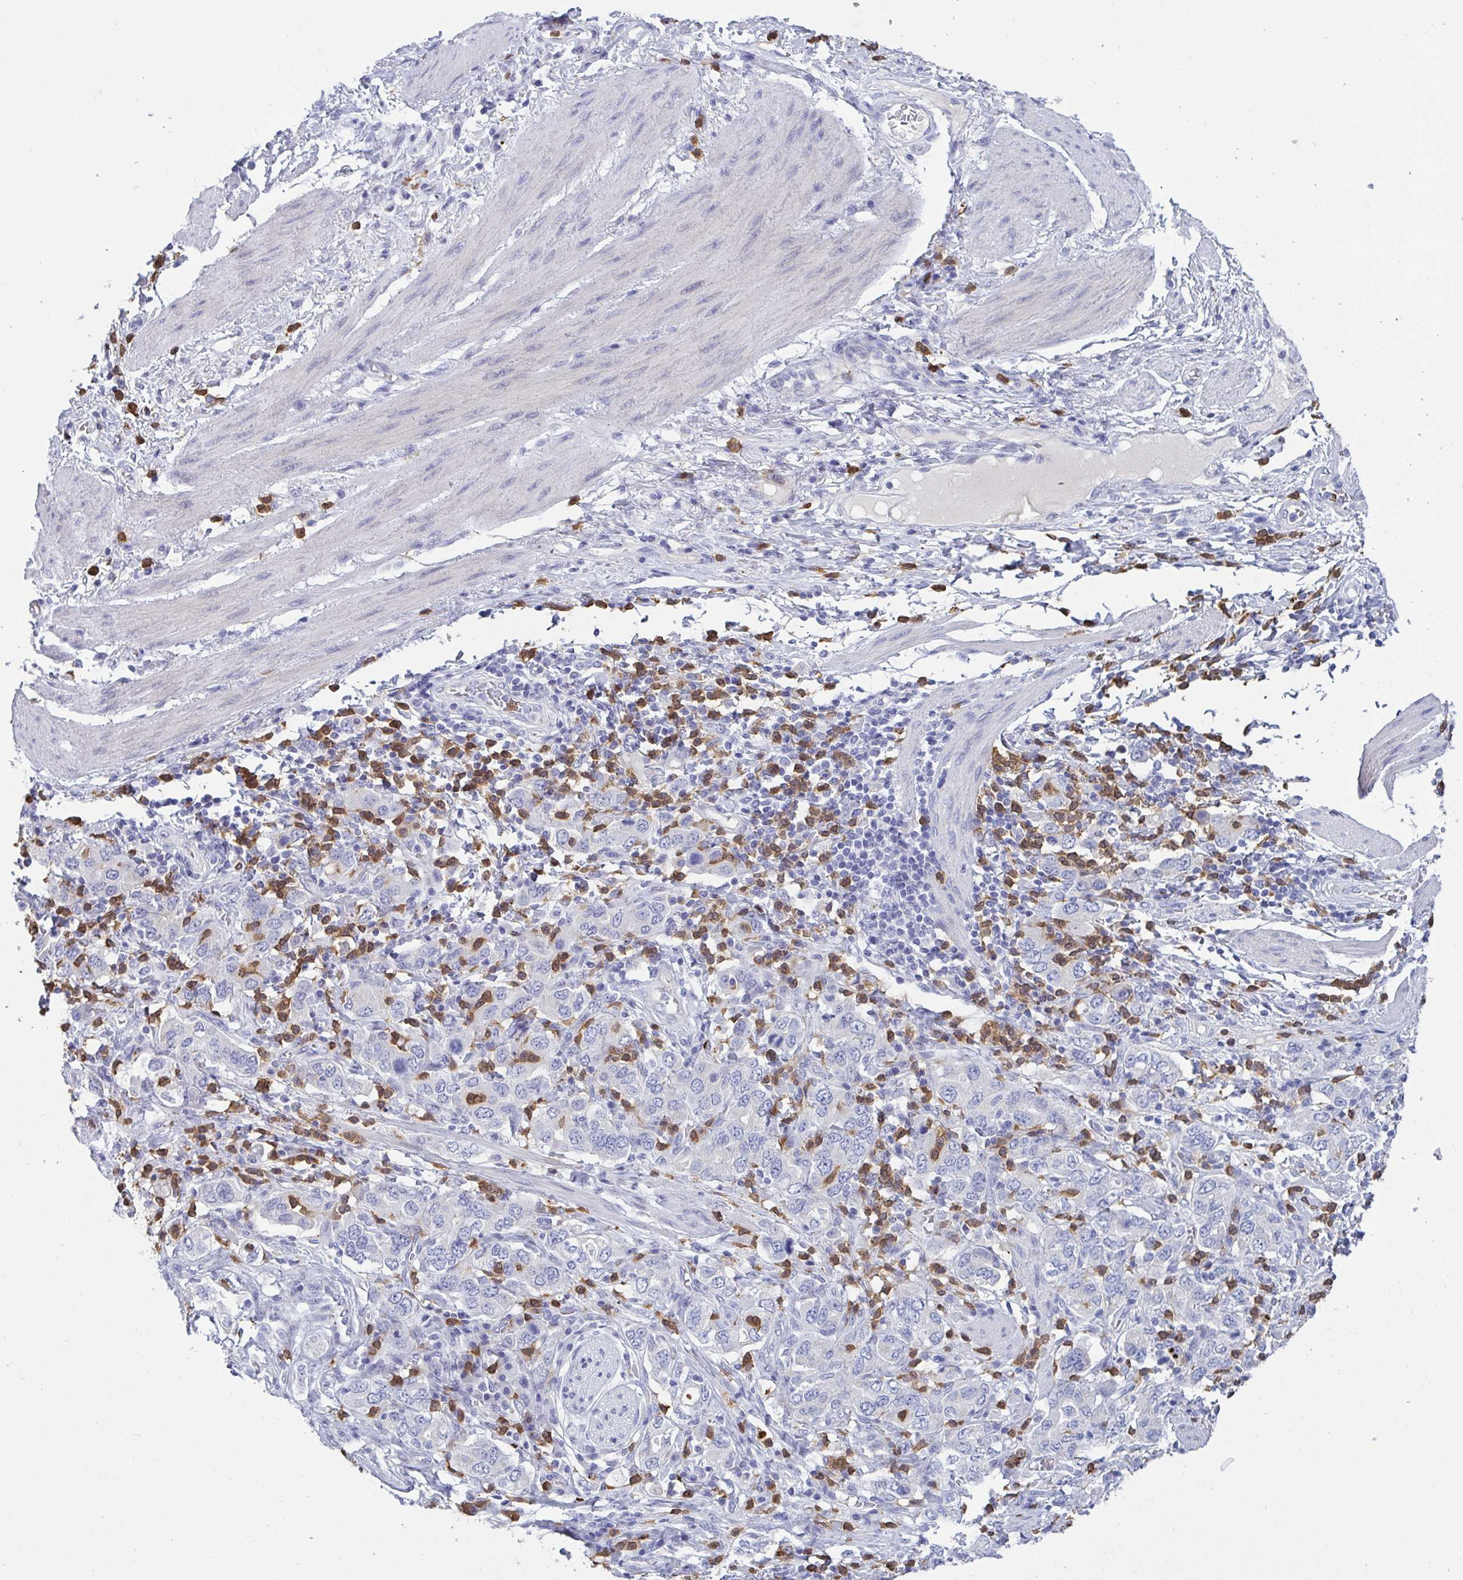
{"staining": {"intensity": "negative", "quantity": "none", "location": "none"}, "tissue": "stomach cancer", "cell_type": "Tumor cells", "image_type": "cancer", "snomed": [{"axis": "morphology", "description": "Adenocarcinoma, NOS"}, {"axis": "topography", "description": "Stomach, upper"}, {"axis": "topography", "description": "Stomach"}], "caption": "This is an IHC histopathology image of human stomach cancer (adenocarcinoma). There is no expression in tumor cells.", "gene": "TAS2R38", "patient": {"sex": "male", "age": 62}}